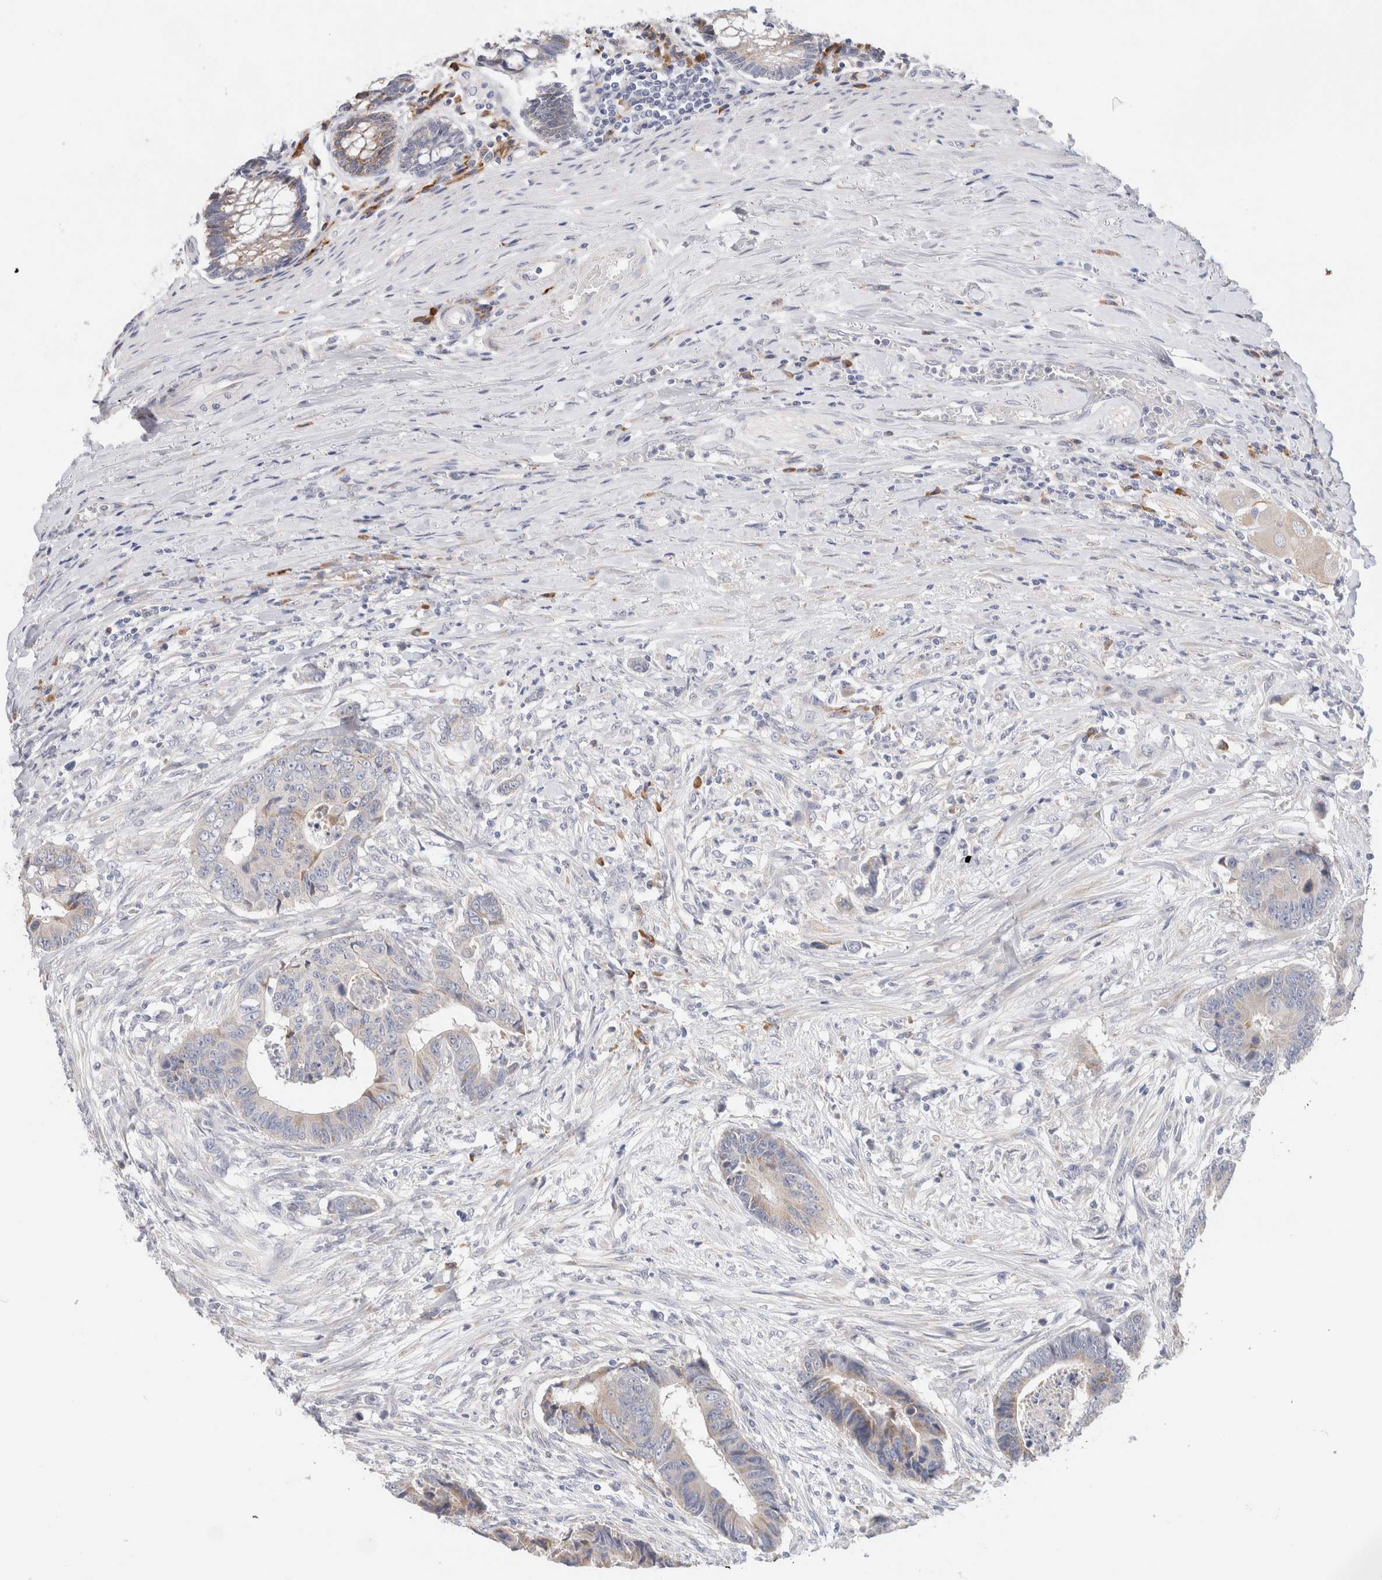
{"staining": {"intensity": "negative", "quantity": "none", "location": "none"}, "tissue": "colorectal cancer", "cell_type": "Tumor cells", "image_type": "cancer", "snomed": [{"axis": "morphology", "description": "Adenocarcinoma, NOS"}, {"axis": "topography", "description": "Rectum"}], "caption": "DAB (3,3'-diaminobenzidine) immunohistochemical staining of colorectal cancer (adenocarcinoma) displays no significant positivity in tumor cells.", "gene": "GADD45G", "patient": {"sex": "male", "age": 84}}